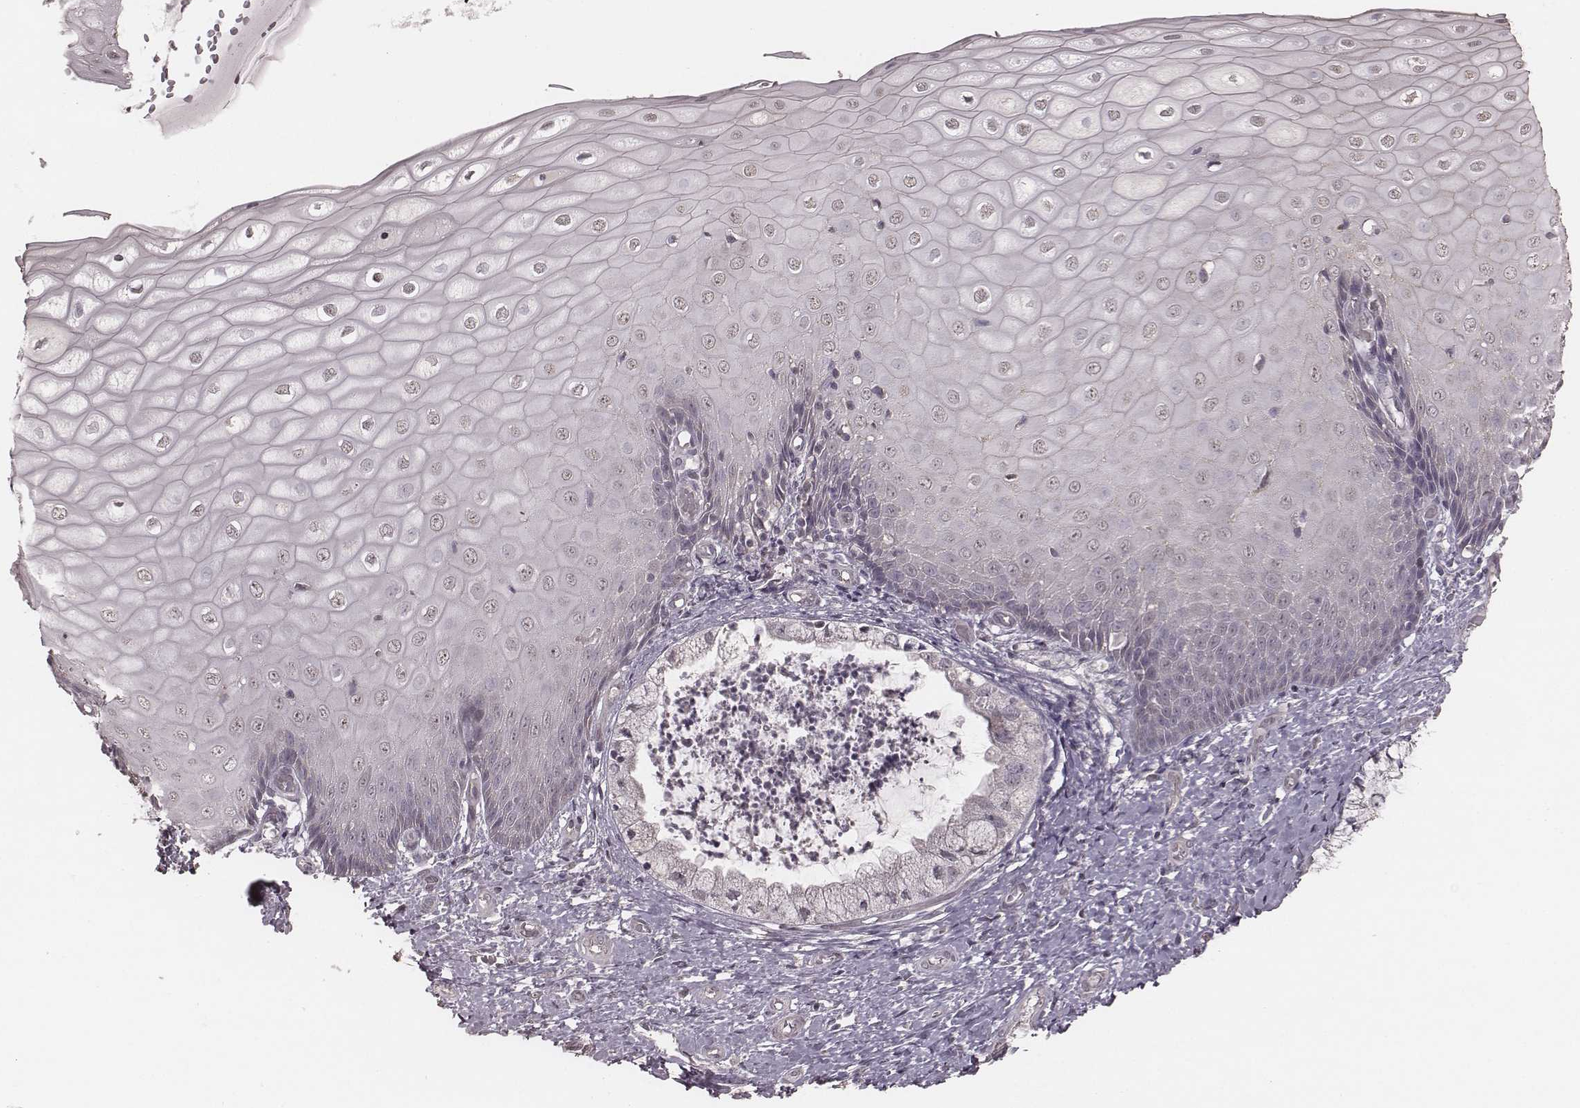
{"staining": {"intensity": "negative", "quantity": "none", "location": "none"}, "tissue": "cervix", "cell_type": "Glandular cells", "image_type": "normal", "snomed": [{"axis": "morphology", "description": "Normal tissue, NOS"}, {"axis": "topography", "description": "Cervix"}], "caption": "Glandular cells are negative for brown protein staining in unremarkable cervix. (DAB immunohistochemistry visualized using brightfield microscopy, high magnification).", "gene": "SLC7A4", "patient": {"sex": "female", "age": 37}}